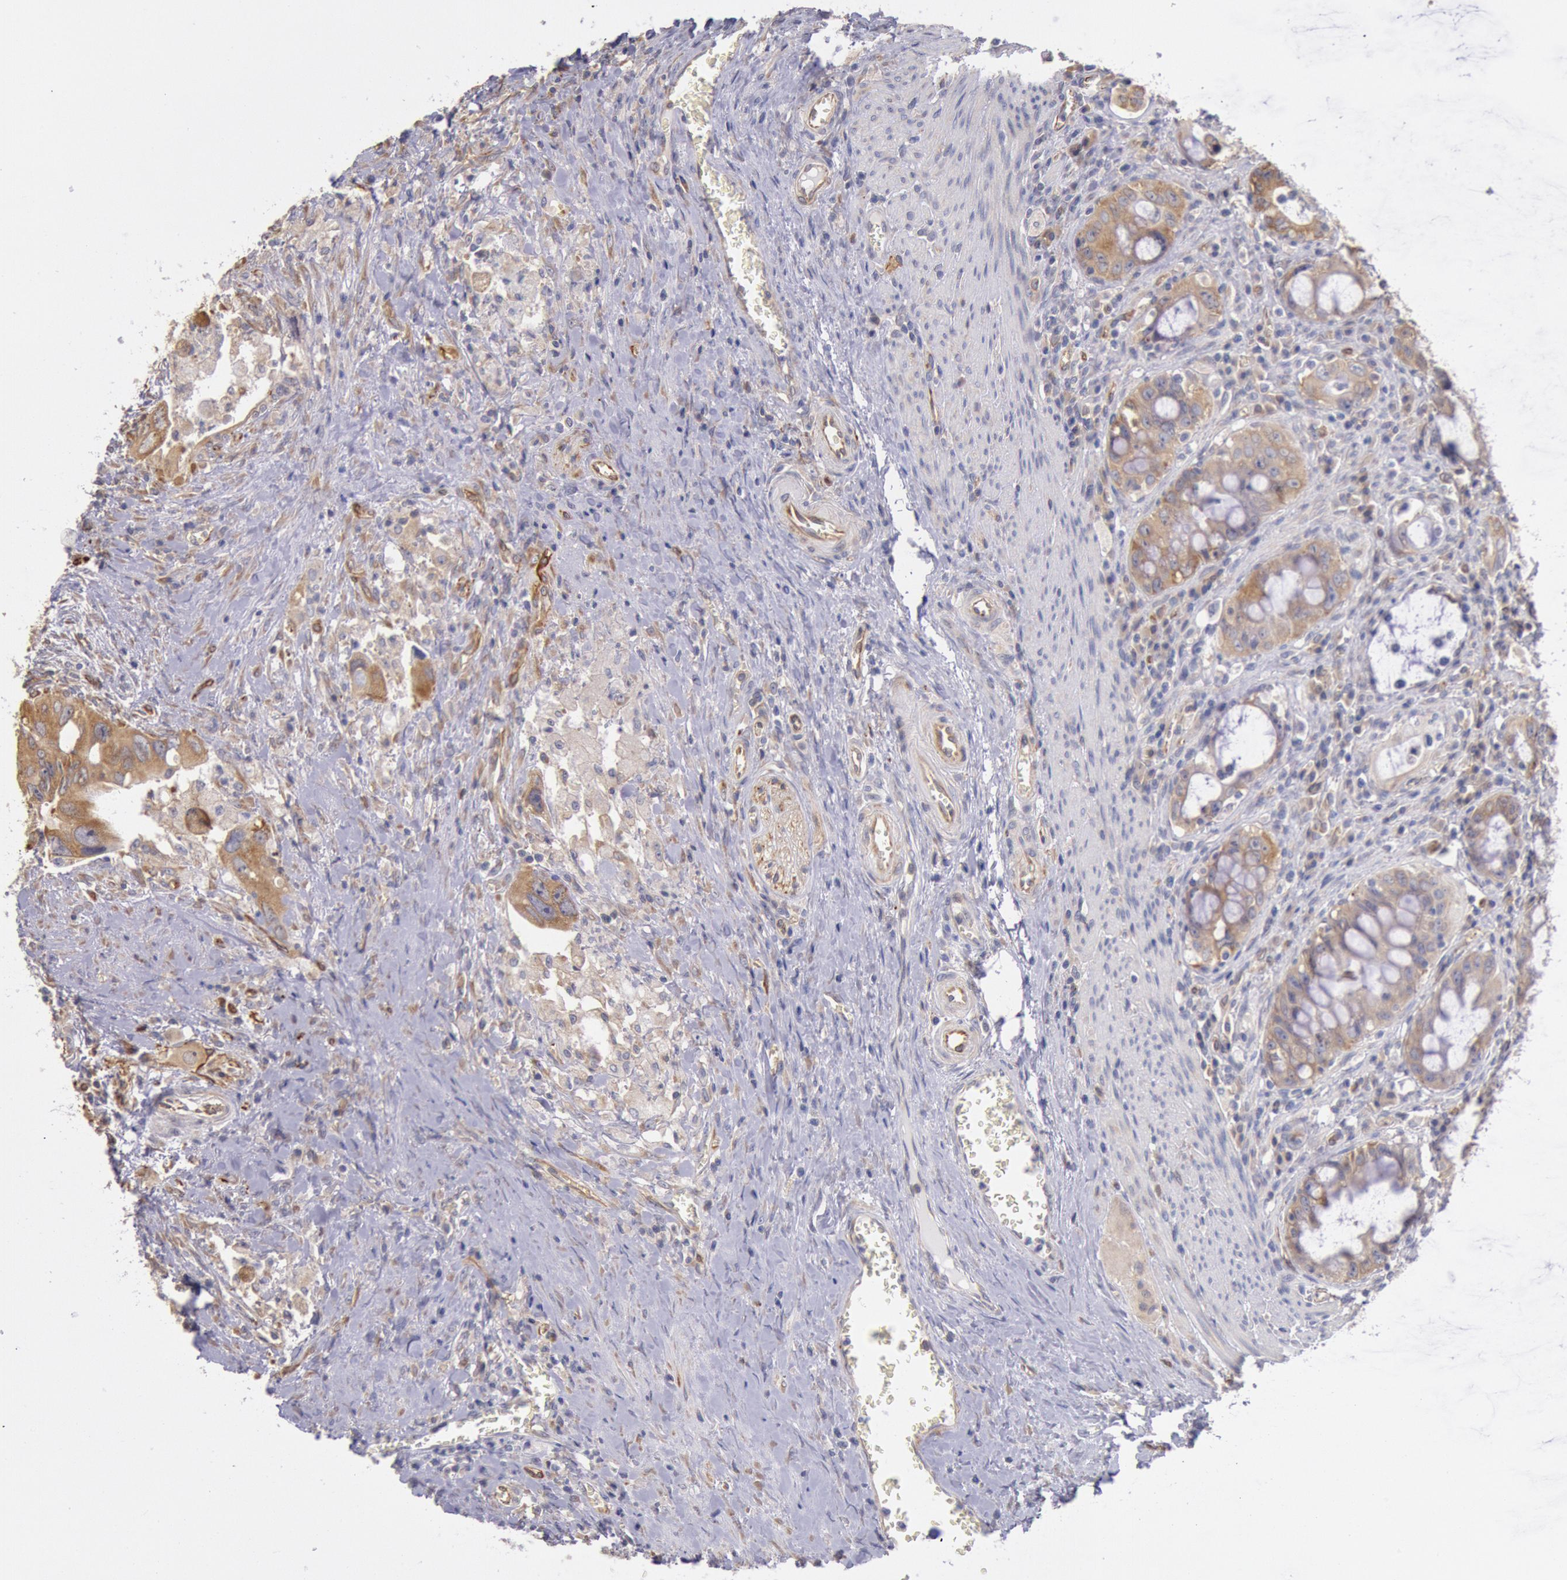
{"staining": {"intensity": "moderate", "quantity": ">75%", "location": "cytoplasmic/membranous"}, "tissue": "colorectal cancer", "cell_type": "Tumor cells", "image_type": "cancer", "snomed": [{"axis": "morphology", "description": "Adenocarcinoma, NOS"}, {"axis": "topography", "description": "Rectum"}], "caption": "Tumor cells exhibit medium levels of moderate cytoplasmic/membranous expression in approximately >75% of cells in colorectal adenocarcinoma.", "gene": "DRG1", "patient": {"sex": "male", "age": 70}}